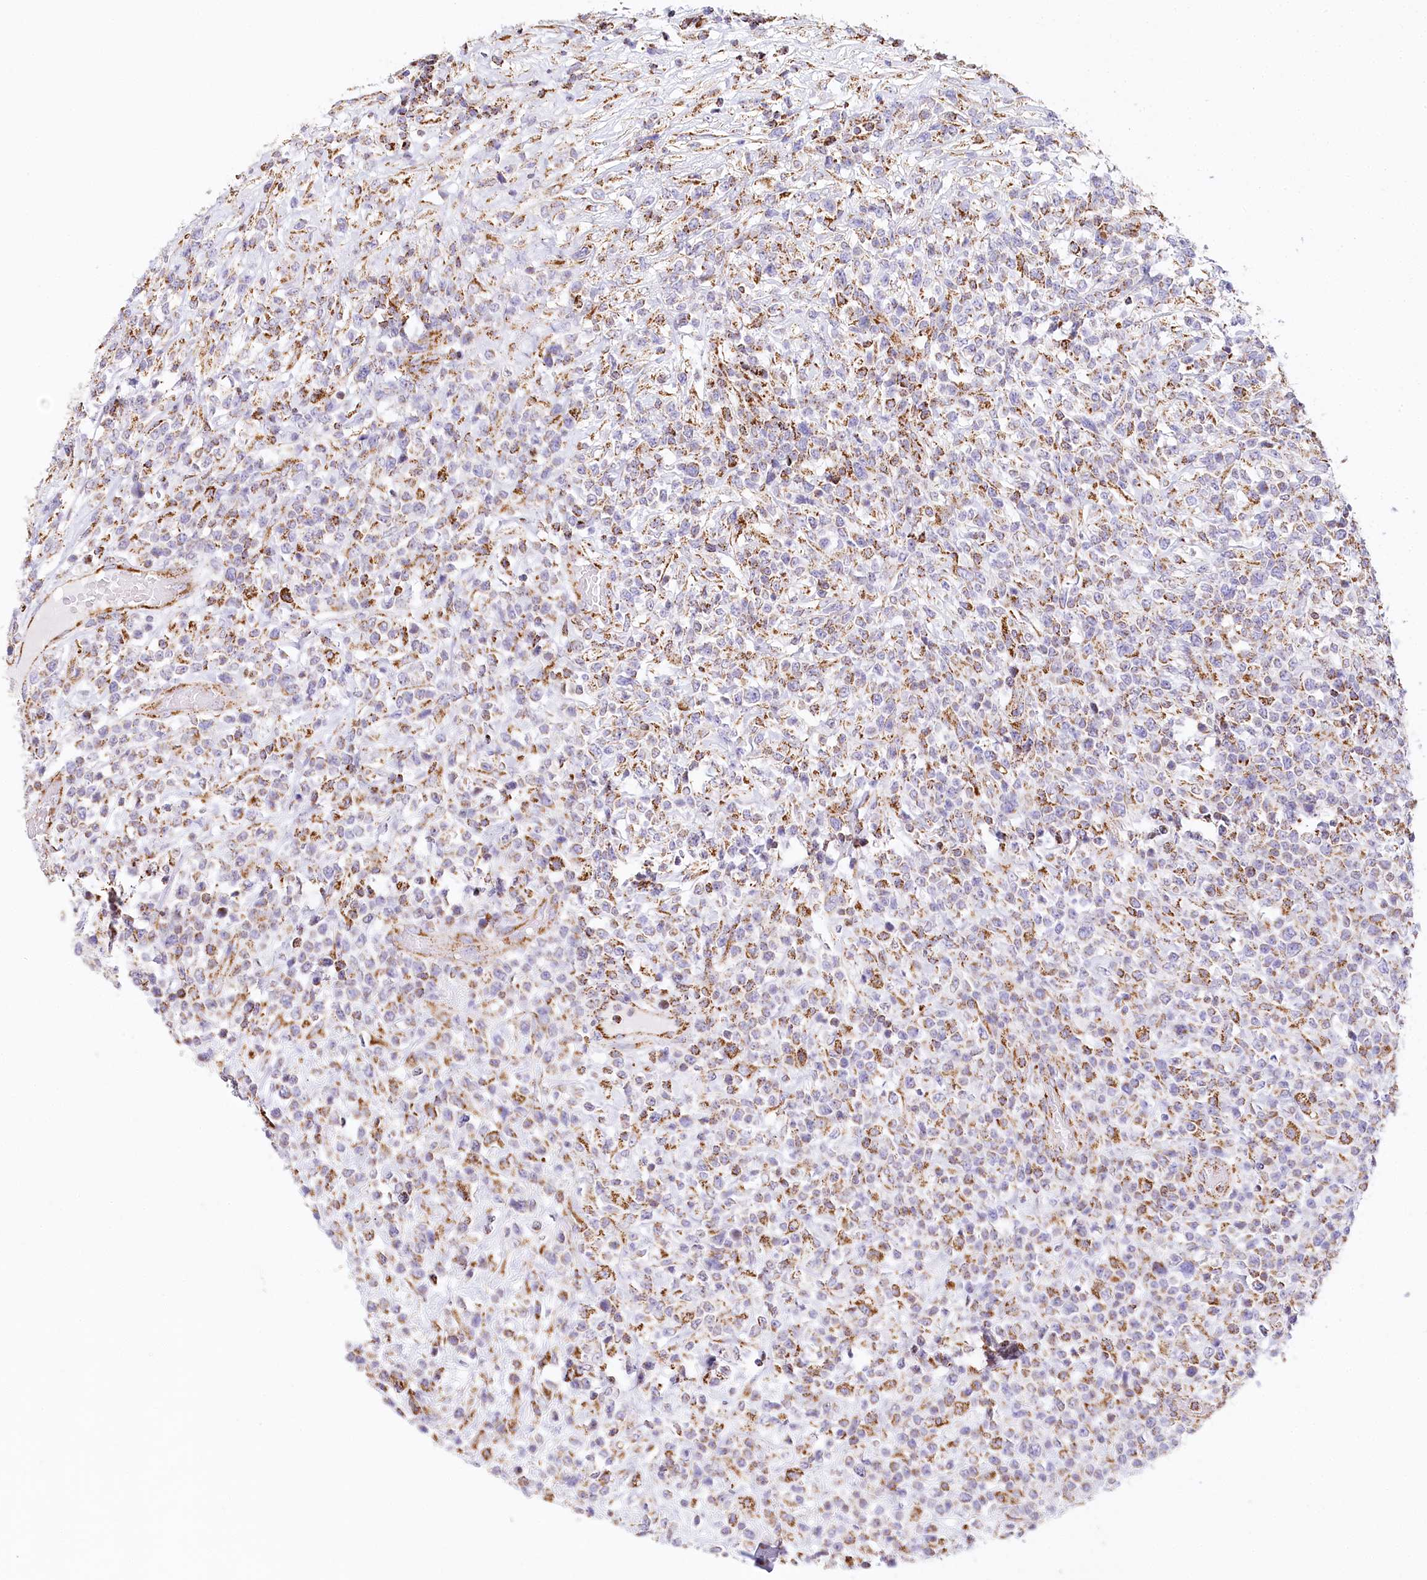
{"staining": {"intensity": "strong", "quantity": "25%-75%", "location": "cytoplasmic/membranous"}, "tissue": "lymphoma", "cell_type": "Tumor cells", "image_type": "cancer", "snomed": [{"axis": "morphology", "description": "Malignant lymphoma, non-Hodgkin's type, High grade"}, {"axis": "topography", "description": "Colon"}], "caption": "A high amount of strong cytoplasmic/membranous positivity is appreciated in approximately 25%-75% of tumor cells in lymphoma tissue.", "gene": "LSS", "patient": {"sex": "female", "age": 53}}